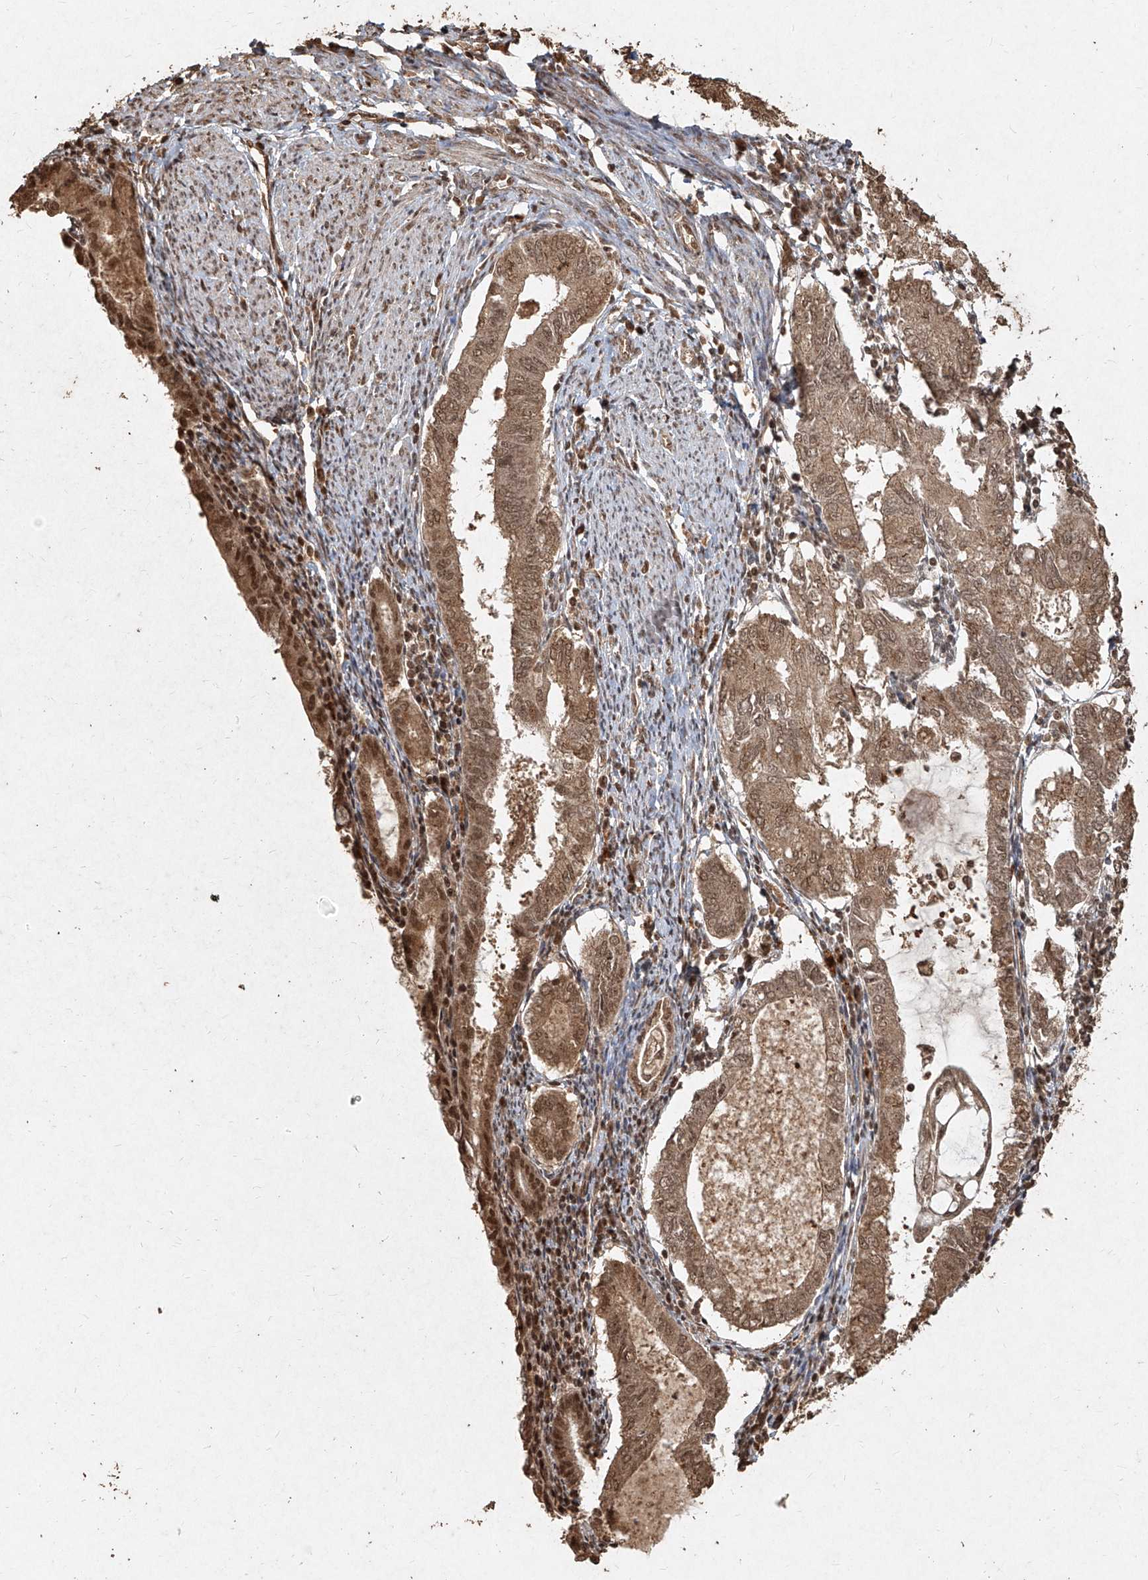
{"staining": {"intensity": "moderate", "quantity": ">75%", "location": "cytoplasmic/membranous,nuclear"}, "tissue": "endometrial cancer", "cell_type": "Tumor cells", "image_type": "cancer", "snomed": [{"axis": "morphology", "description": "Adenocarcinoma, NOS"}, {"axis": "topography", "description": "Endometrium"}], "caption": "Immunohistochemical staining of human endometrial cancer displays medium levels of moderate cytoplasmic/membranous and nuclear positivity in about >75% of tumor cells.", "gene": "UBE2K", "patient": {"sex": "female", "age": 86}}